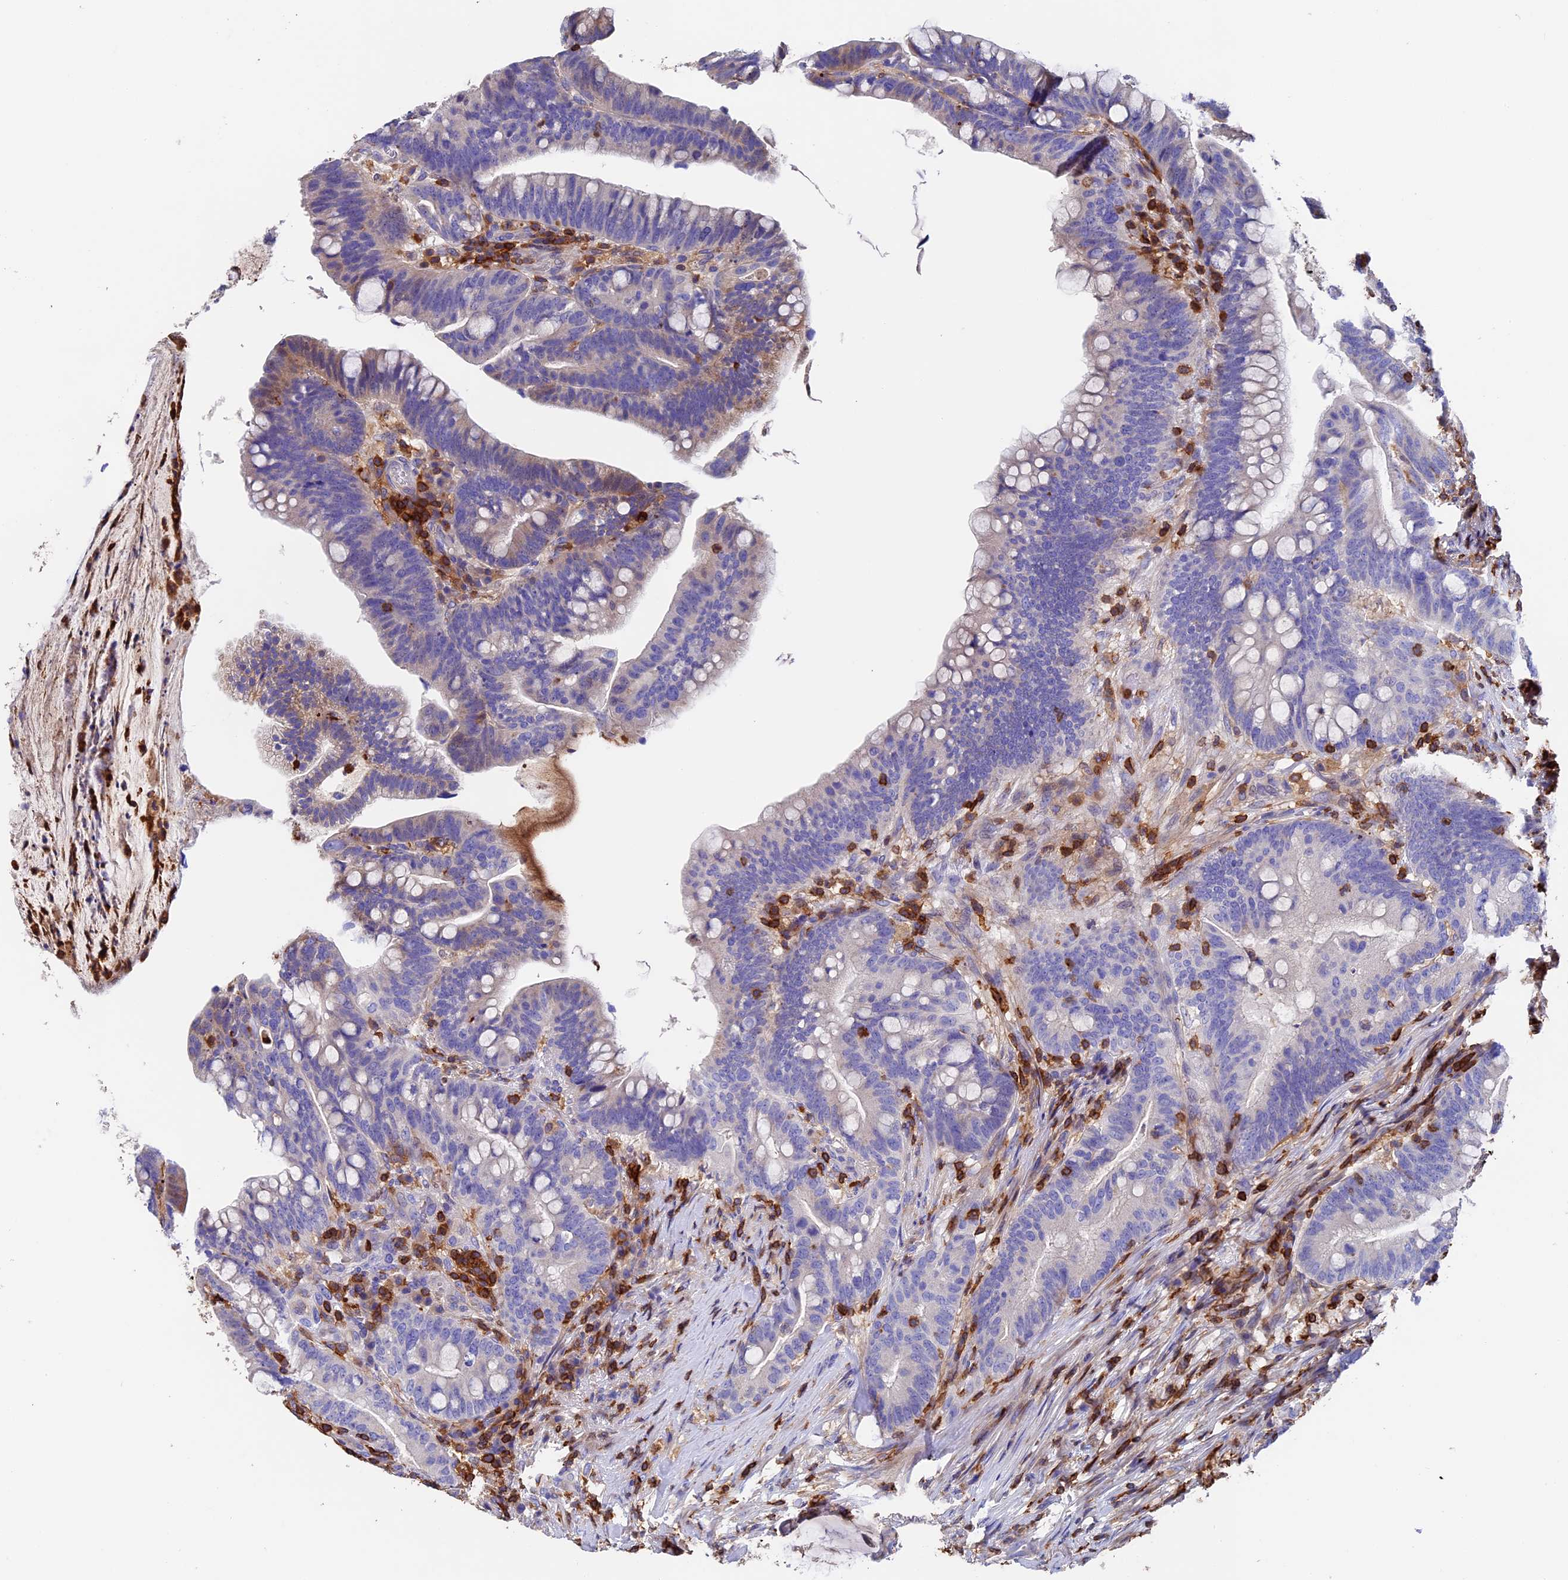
{"staining": {"intensity": "negative", "quantity": "none", "location": "none"}, "tissue": "colorectal cancer", "cell_type": "Tumor cells", "image_type": "cancer", "snomed": [{"axis": "morphology", "description": "Adenocarcinoma, NOS"}, {"axis": "topography", "description": "Colon"}], "caption": "This is an immunohistochemistry photomicrograph of human colorectal cancer (adenocarcinoma). There is no expression in tumor cells.", "gene": "ADAT1", "patient": {"sex": "female", "age": 66}}